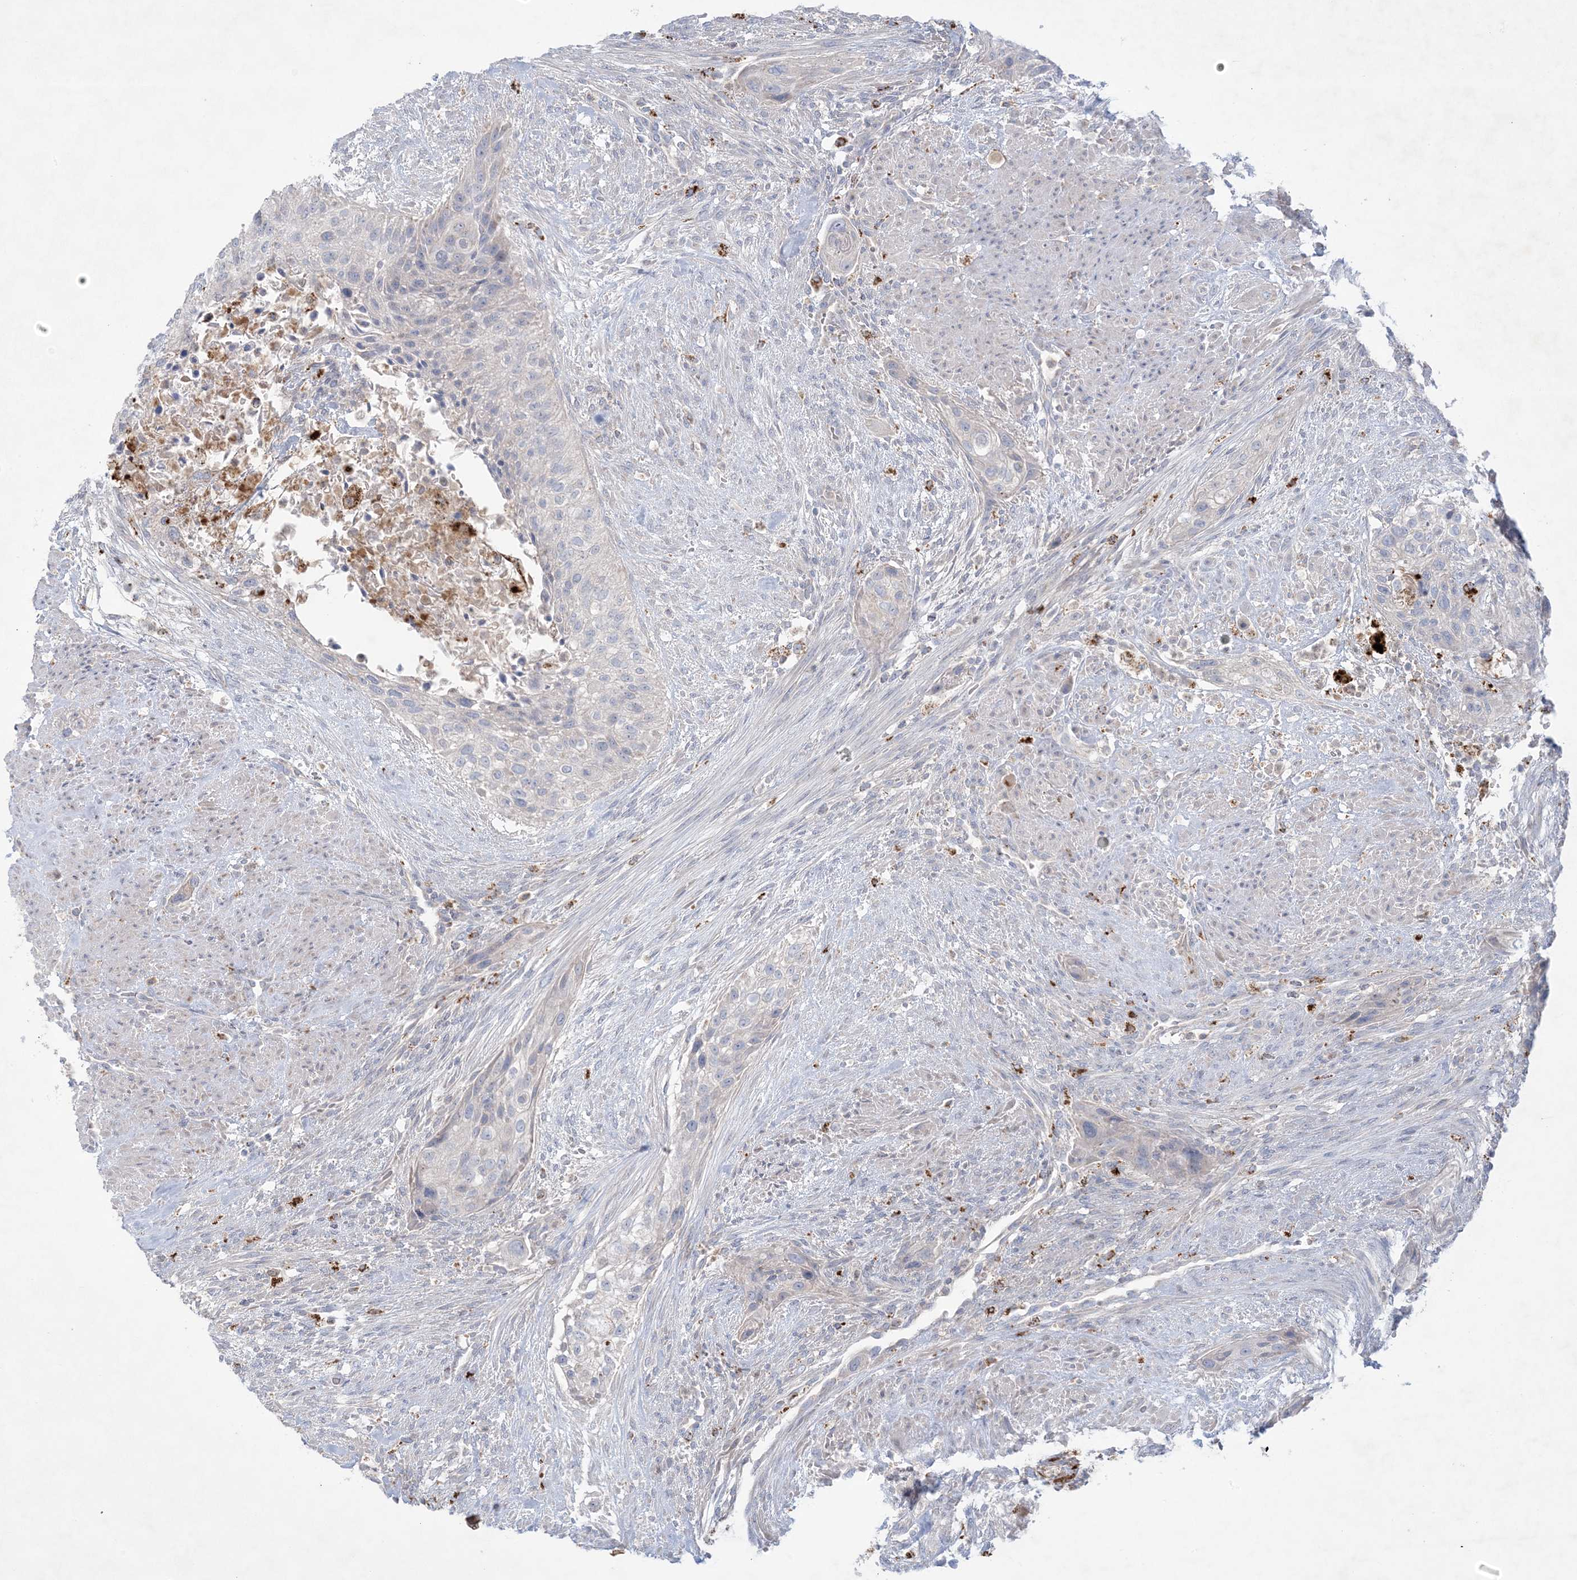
{"staining": {"intensity": "negative", "quantity": "none", "location": "none"}, "tissue": "urothelial cancer", "cell_type": "Tumor cells", "image_type": "cancer", "snomed": [{"axis": "morphology", "description": "Urothelial carcinoma, High grade"}, {"axis": "topography", "description": "Urinary bladder"}], "caption": "Human urothelial cancer stained for a protein using IHC shows no staining in tumor cells.", "gene": "KCTD6", "patient": {"sex": "male", "age": 35}}